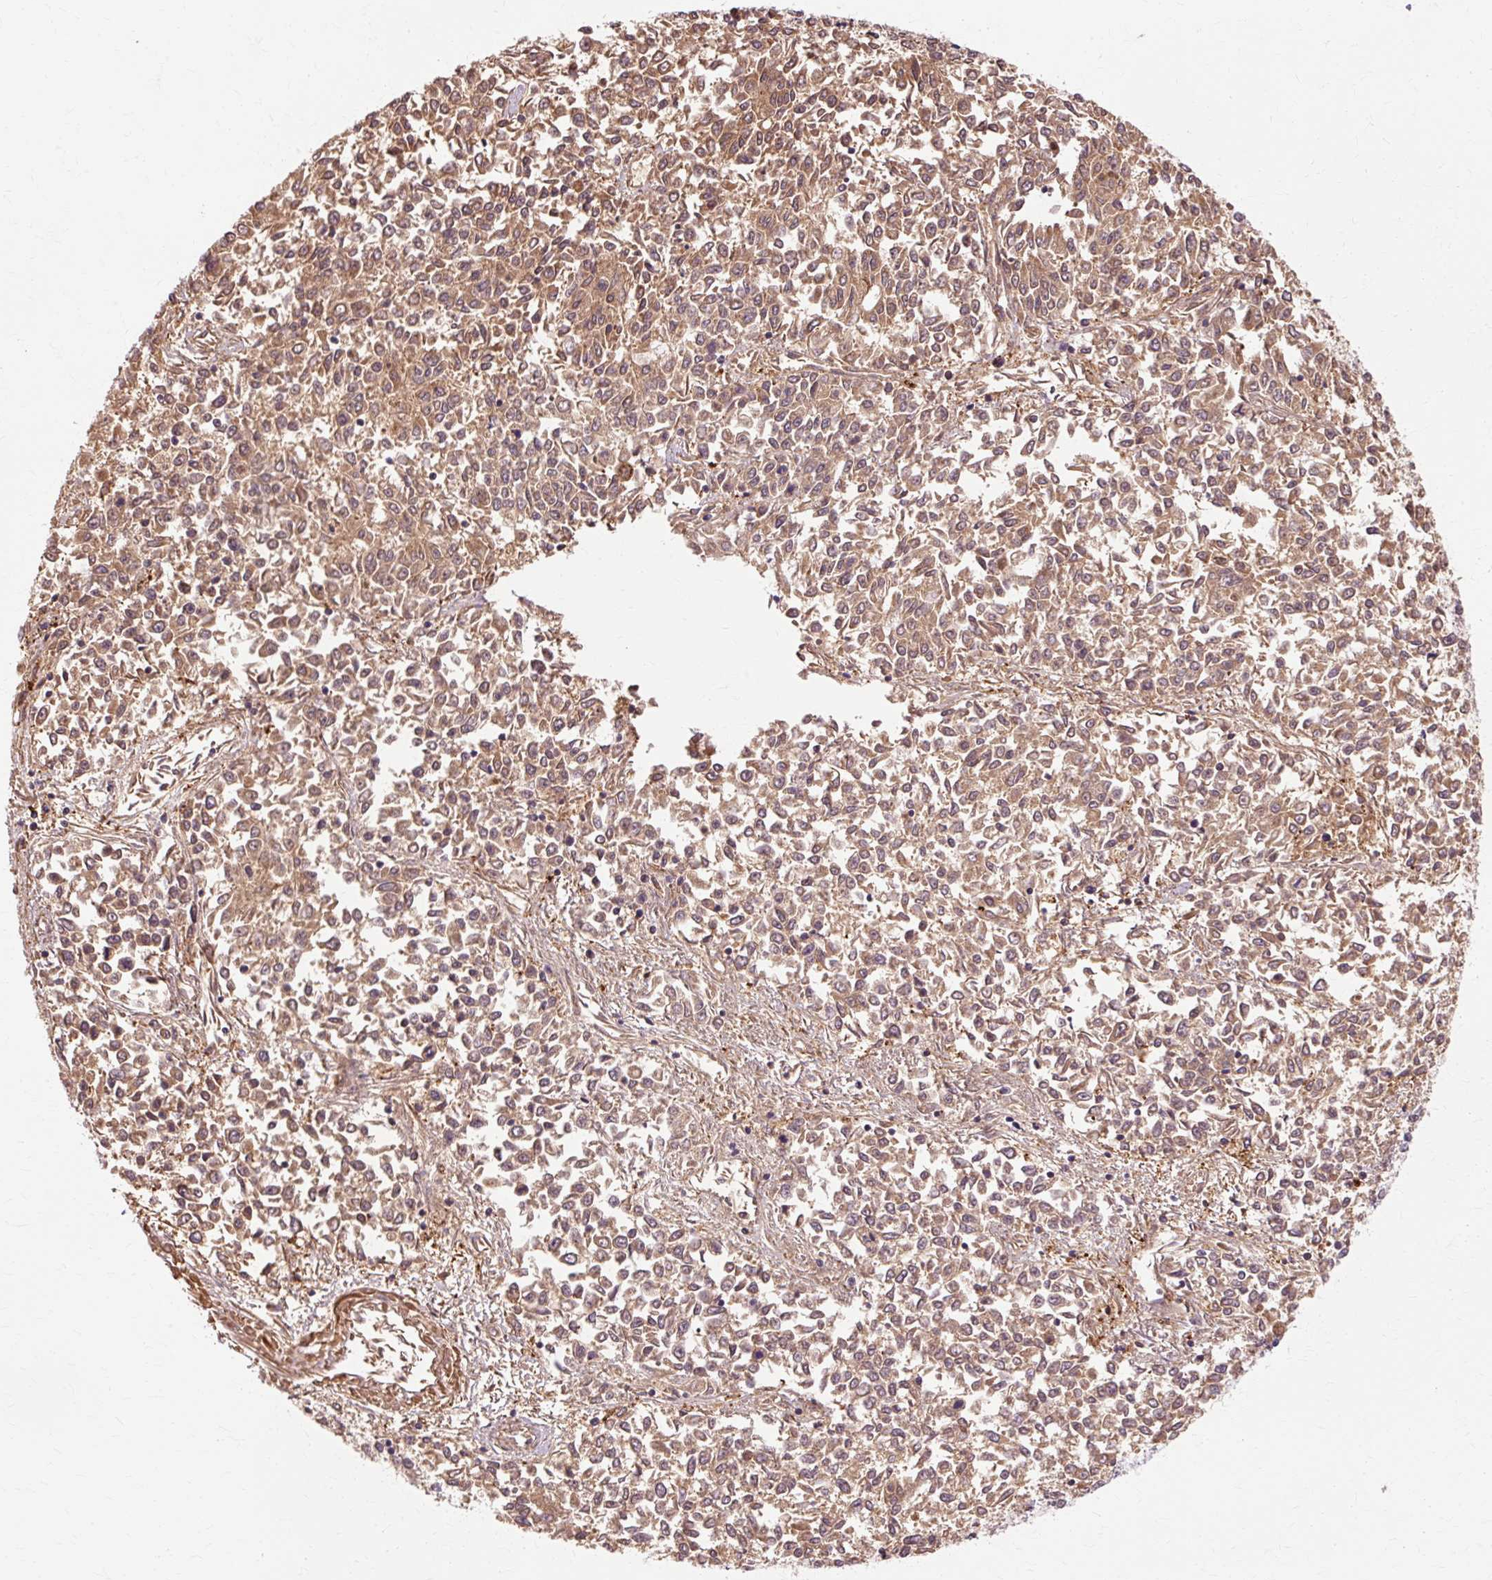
{"staining": {"intensity": "moderate", "quantity": "25%-75%", "location": "cytoplasmic/membranous"}, "tissue": "endometrial cancer", "cell_type": "Tumor cells", "image_type": "cancer", "snomed": [{"axis": "morphology", "description": "Adenocarcinoma, NOS"}, {"axis": "topography", "description": "Endometrium"}], "caption": "Human adenocarcinoma (endometrial) stained for a protein (brown) displays moderate cytoplasmic/membranous positive staining in about 25%-75% of tumor cells.", "gene": "GPX1", "patient": {"sex": "female", "age": 50}}